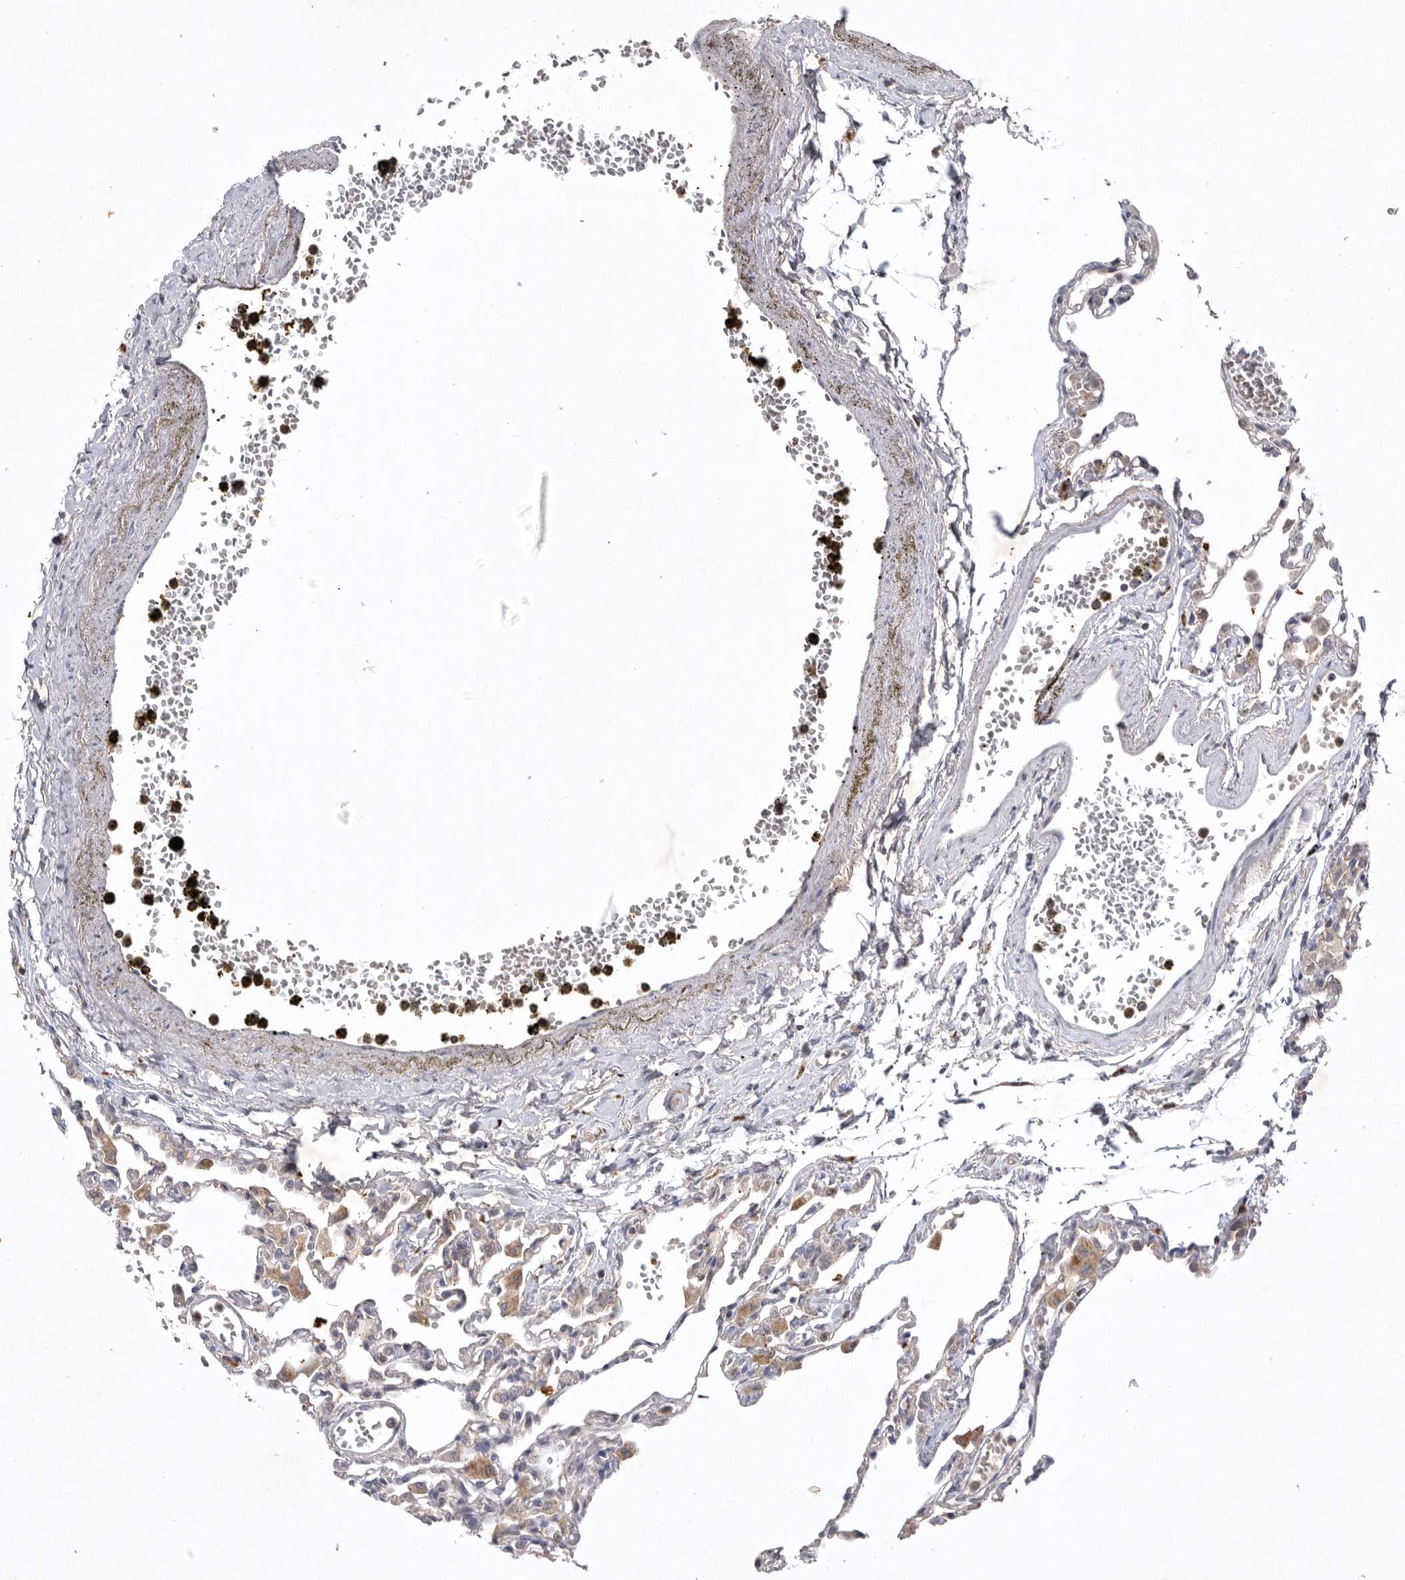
{"staining": {"intensity": "weak", "quantity": "<25%", "location": "cytoplasmic/membranous"}, "tissue": "lung", "cell_type": "Alveolar cells", "image_type": "normal", "snomed": [{"axis": "morphology", "description": "Normal tissue, NOS"}, {"axis": "topography", "description": "Bronchus"}, {"axis": "topography", "description": "Lung"}], "caption": "DAB (3,3'-diaminobenzidine) immunohistochemical staining of unremarkable lung displays no significant expression in alveolar cells.", "gene": "TNFSF14", "patient": {"sex": "female", "age": 49}}